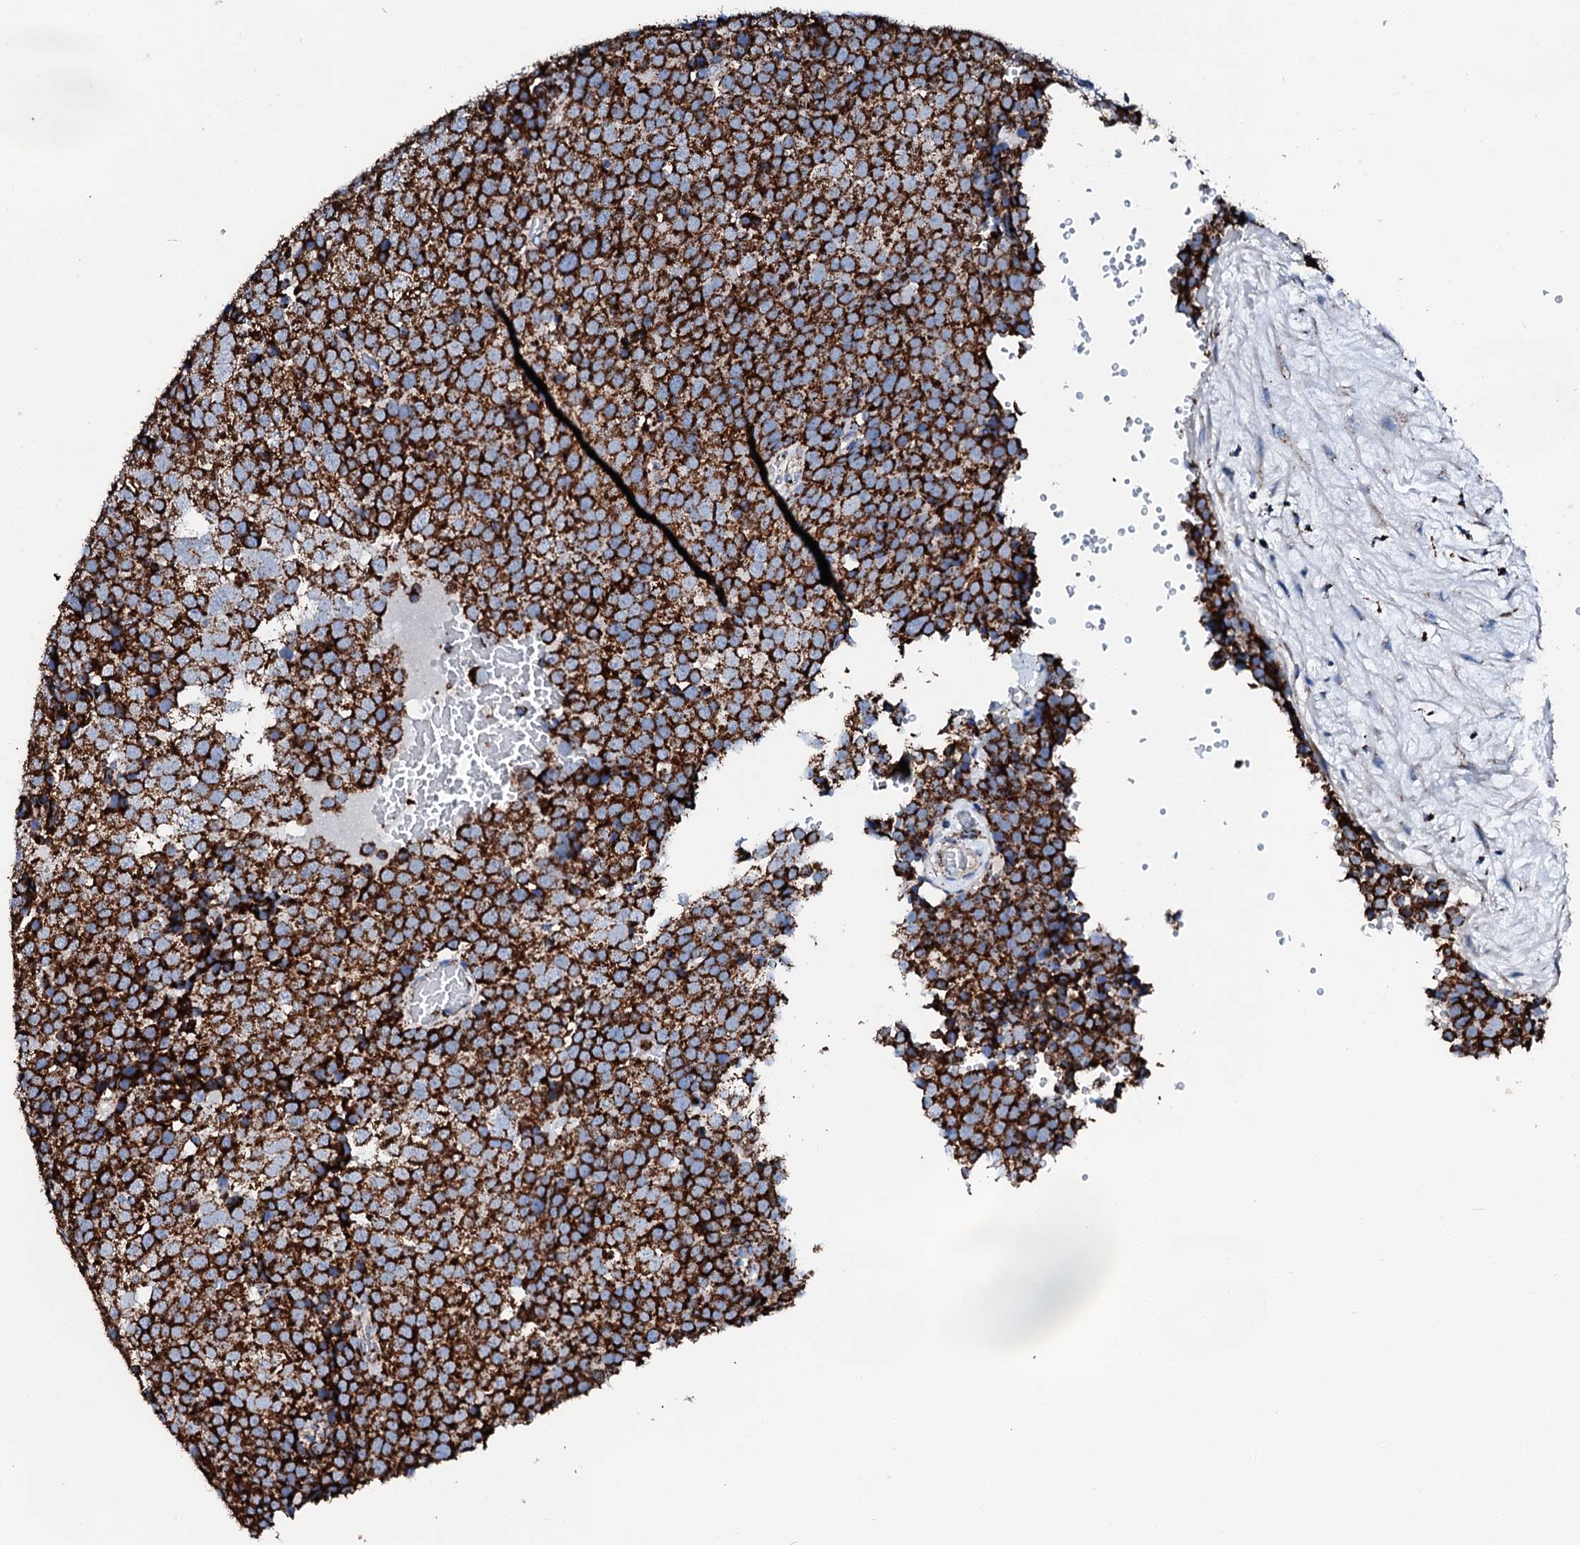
{"staining": {"intensity": "strong", "quantity": ">75%", "location": "cytoplasmic/membranous"}, "tissue": "testis cancer", "cell_type": "Tumor cells", "image_type": "cancer", "snomed": [{"axis": "morphology", "description": "Seminoma, NOS"}, {"axis": "topography", "description": "Testis"}], "caption": "Immunohistochemical staining of human testis cancer shows high levels of strong cytoplasmic/membranous staining in about >75% of tumor cells.", "gene": "HADH", "patient": {"sex": "male", "age": 71}}